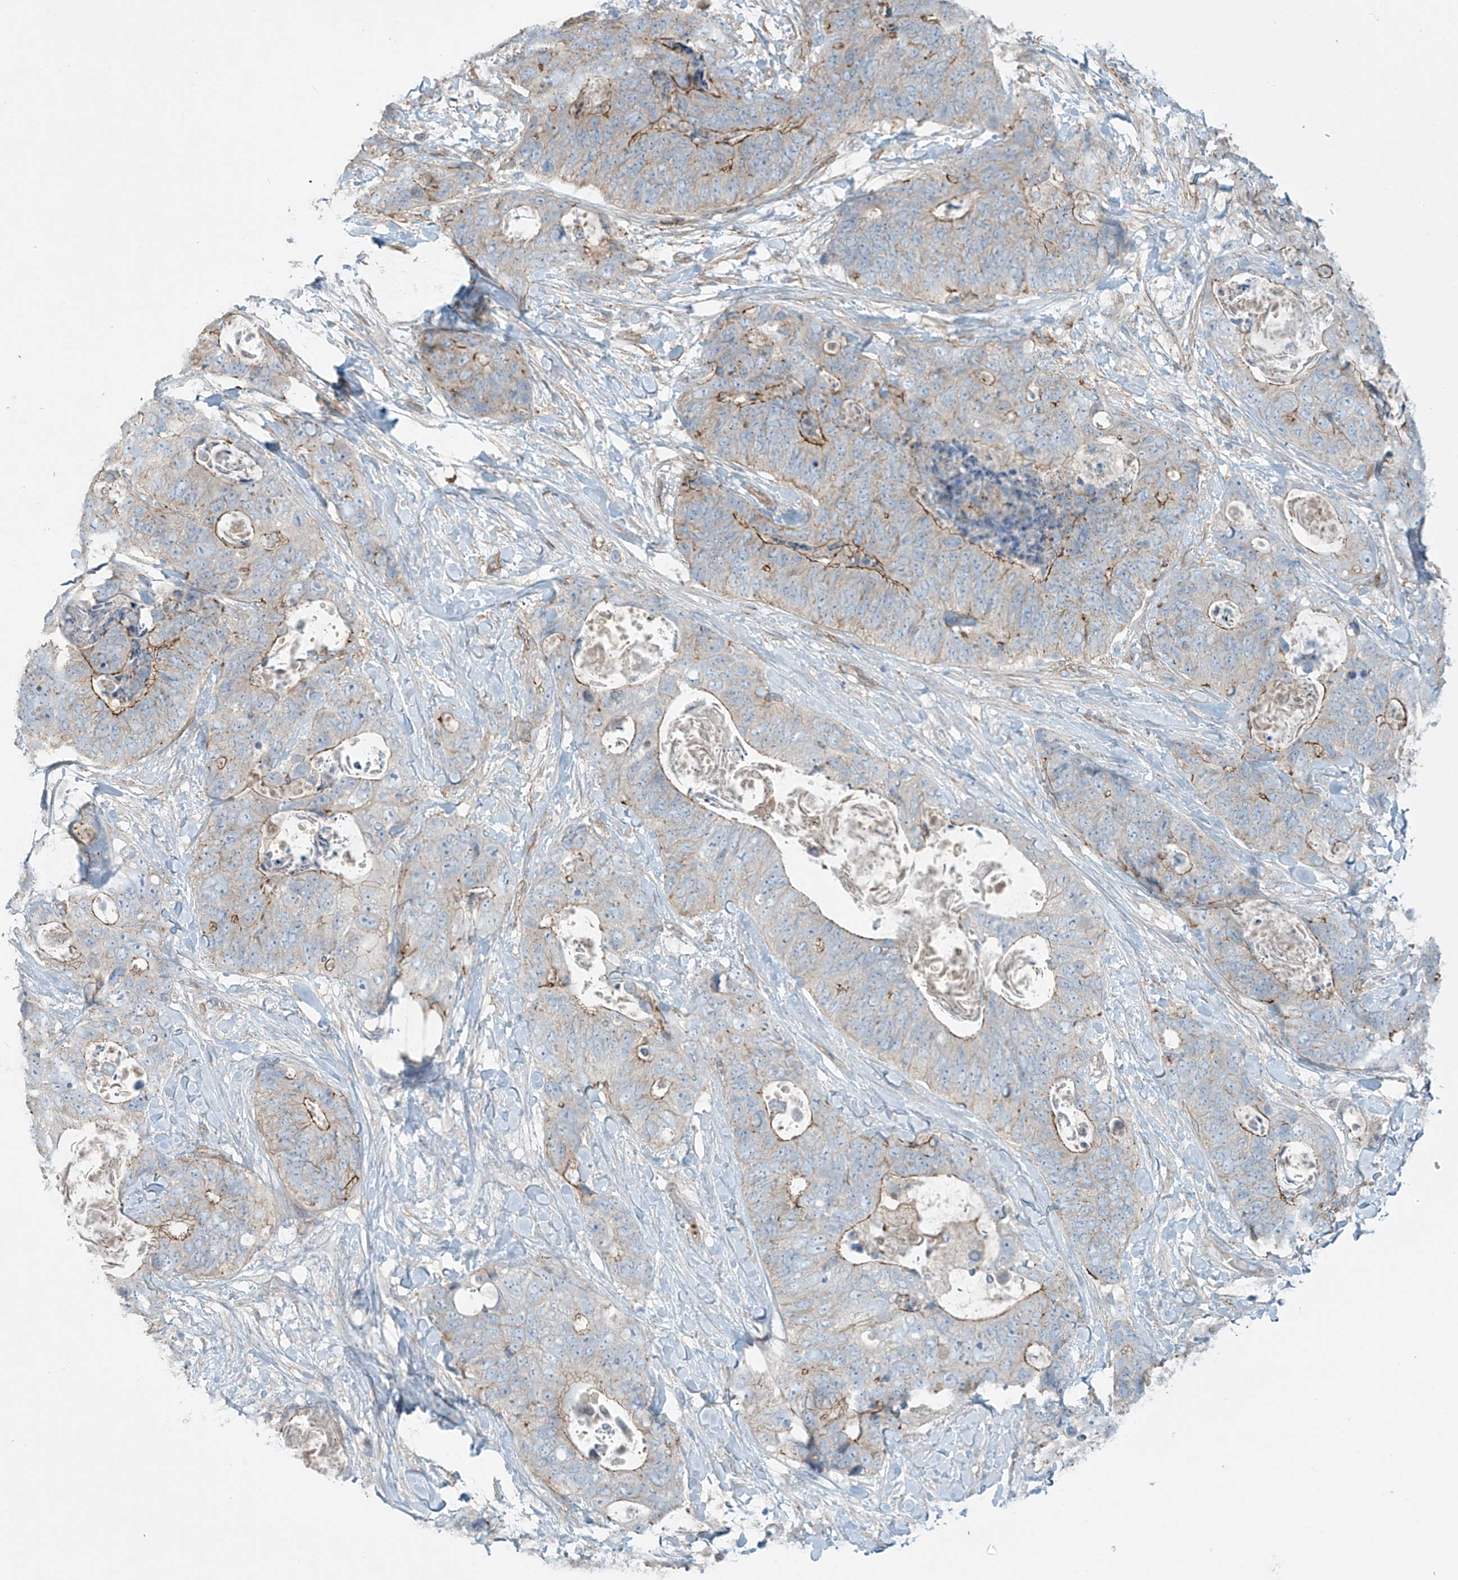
{"staining": {"intensity": "moderate", "quantity": "25%-75%", "location": "cytoplasmic/membranous"}, "tissue": "stomach cancer", "cell_type": "Tumor cells", "image_type": "cancer", "snomed": [{"axis": "morphology", "description": "Adenocarcinoma, NOS"}, {"axis": "topography", "description": "Stomach"}], "caption": "Immunohistochemical staining of human stomach cancer (adenocarcinoma) shows moderate cytoplasmic/membranous protein expression in approximately 25%-75% of tumor cells.", "gene": "SLC9A2", "patient": {"sex": "female", "age": 89}}